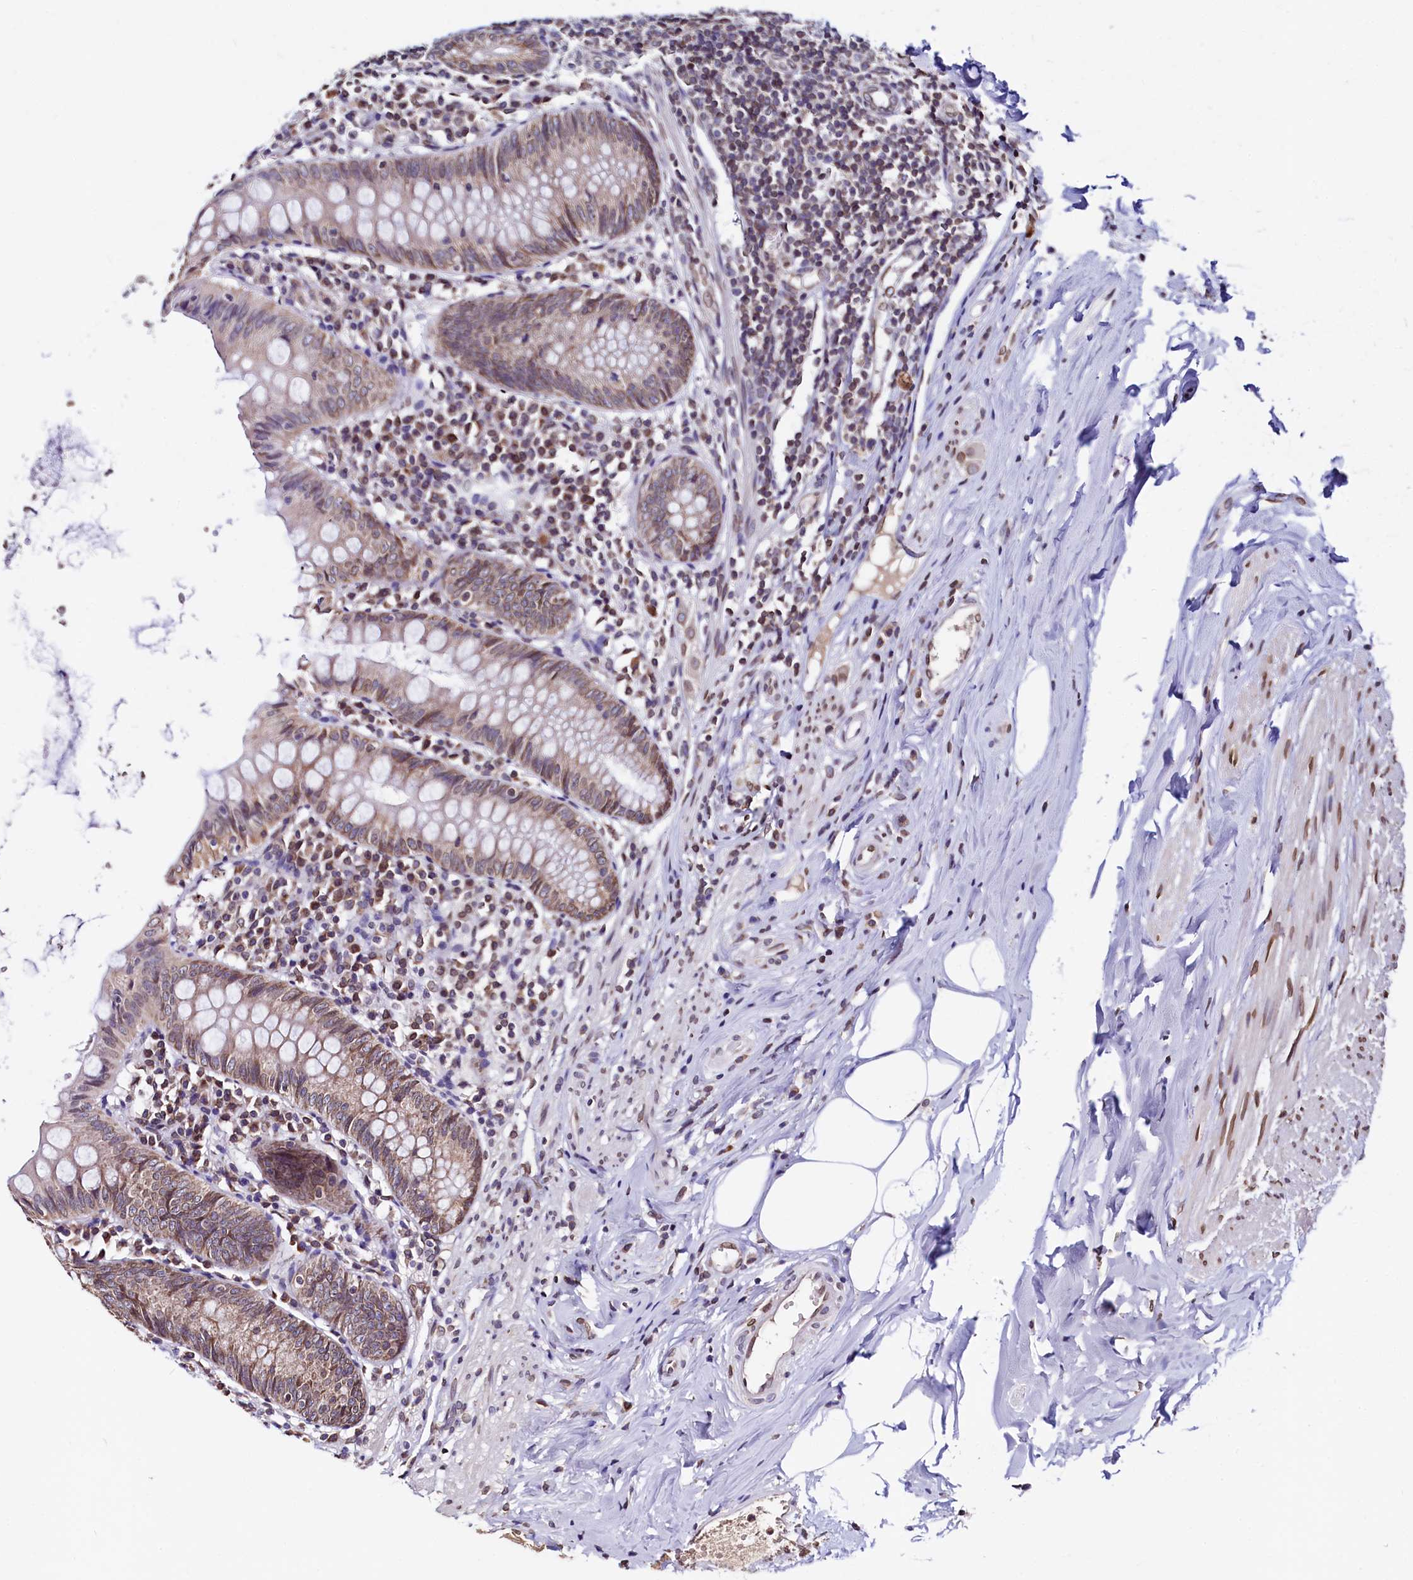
{"staining": {"intensity": "weak", "quantity": ">75%", "location": "cytoplasmic/membranous"}, "tissue": "appendix", "cell_type": "Glandular cells", "image_type": "normal", "snomed": [{"axis": "morphology", "description": "Normal tissue, NOS"}, {"axis": "topography", "description": "Appendix"}], "caption": "Immunohistochemical staining of normal appendix demonstrates weak cytoplasmic/membranous protein positivity in about >75% of glandular cells.", "gene": "HAND1", "patient": {"sex": "female", "age": 54}}